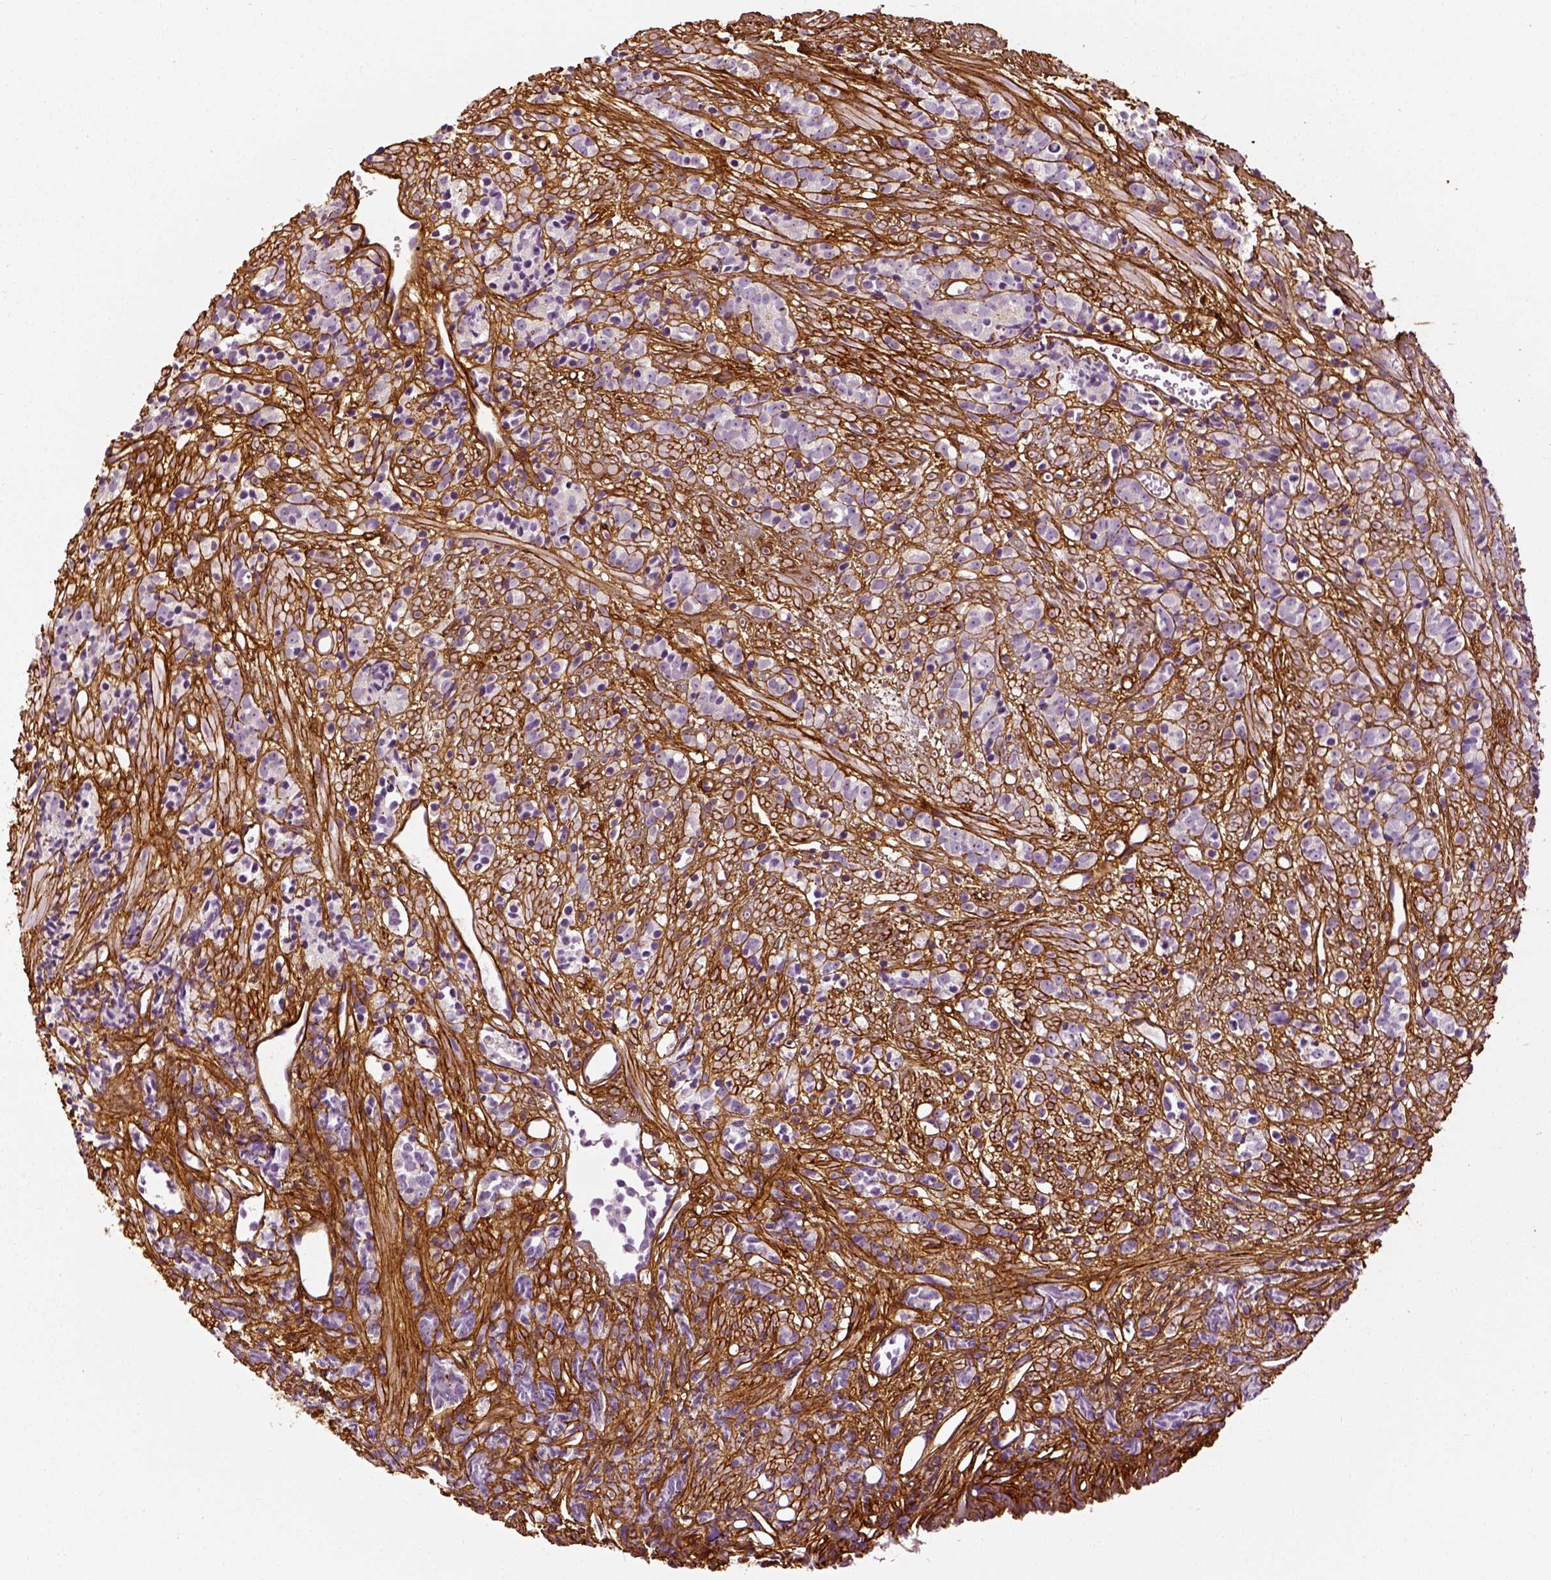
{"staining": {"intensity": "negative", "quantity": "none", "location": "none"}, "tissue": "prostate cancer", "cell_type": "Tumor cells", "image_type": "cancer", "snomed": [{"axis": "morphology", "description": "Adenocarcinoma, High grade"}, {"axis": "topography", "description": "Prostate"}], "caption": "Immunohistochemistry of human prostate high-grade adenocarcinoma reveals no staining in tumor cells. (DAB (3,3'-diaminobenzidine) immunohistochemistry (IHC) visualized using brightfield microscopy, high magnification).", "gene": "COL6A2", "patient": {"sex": "male", "age": 81}}